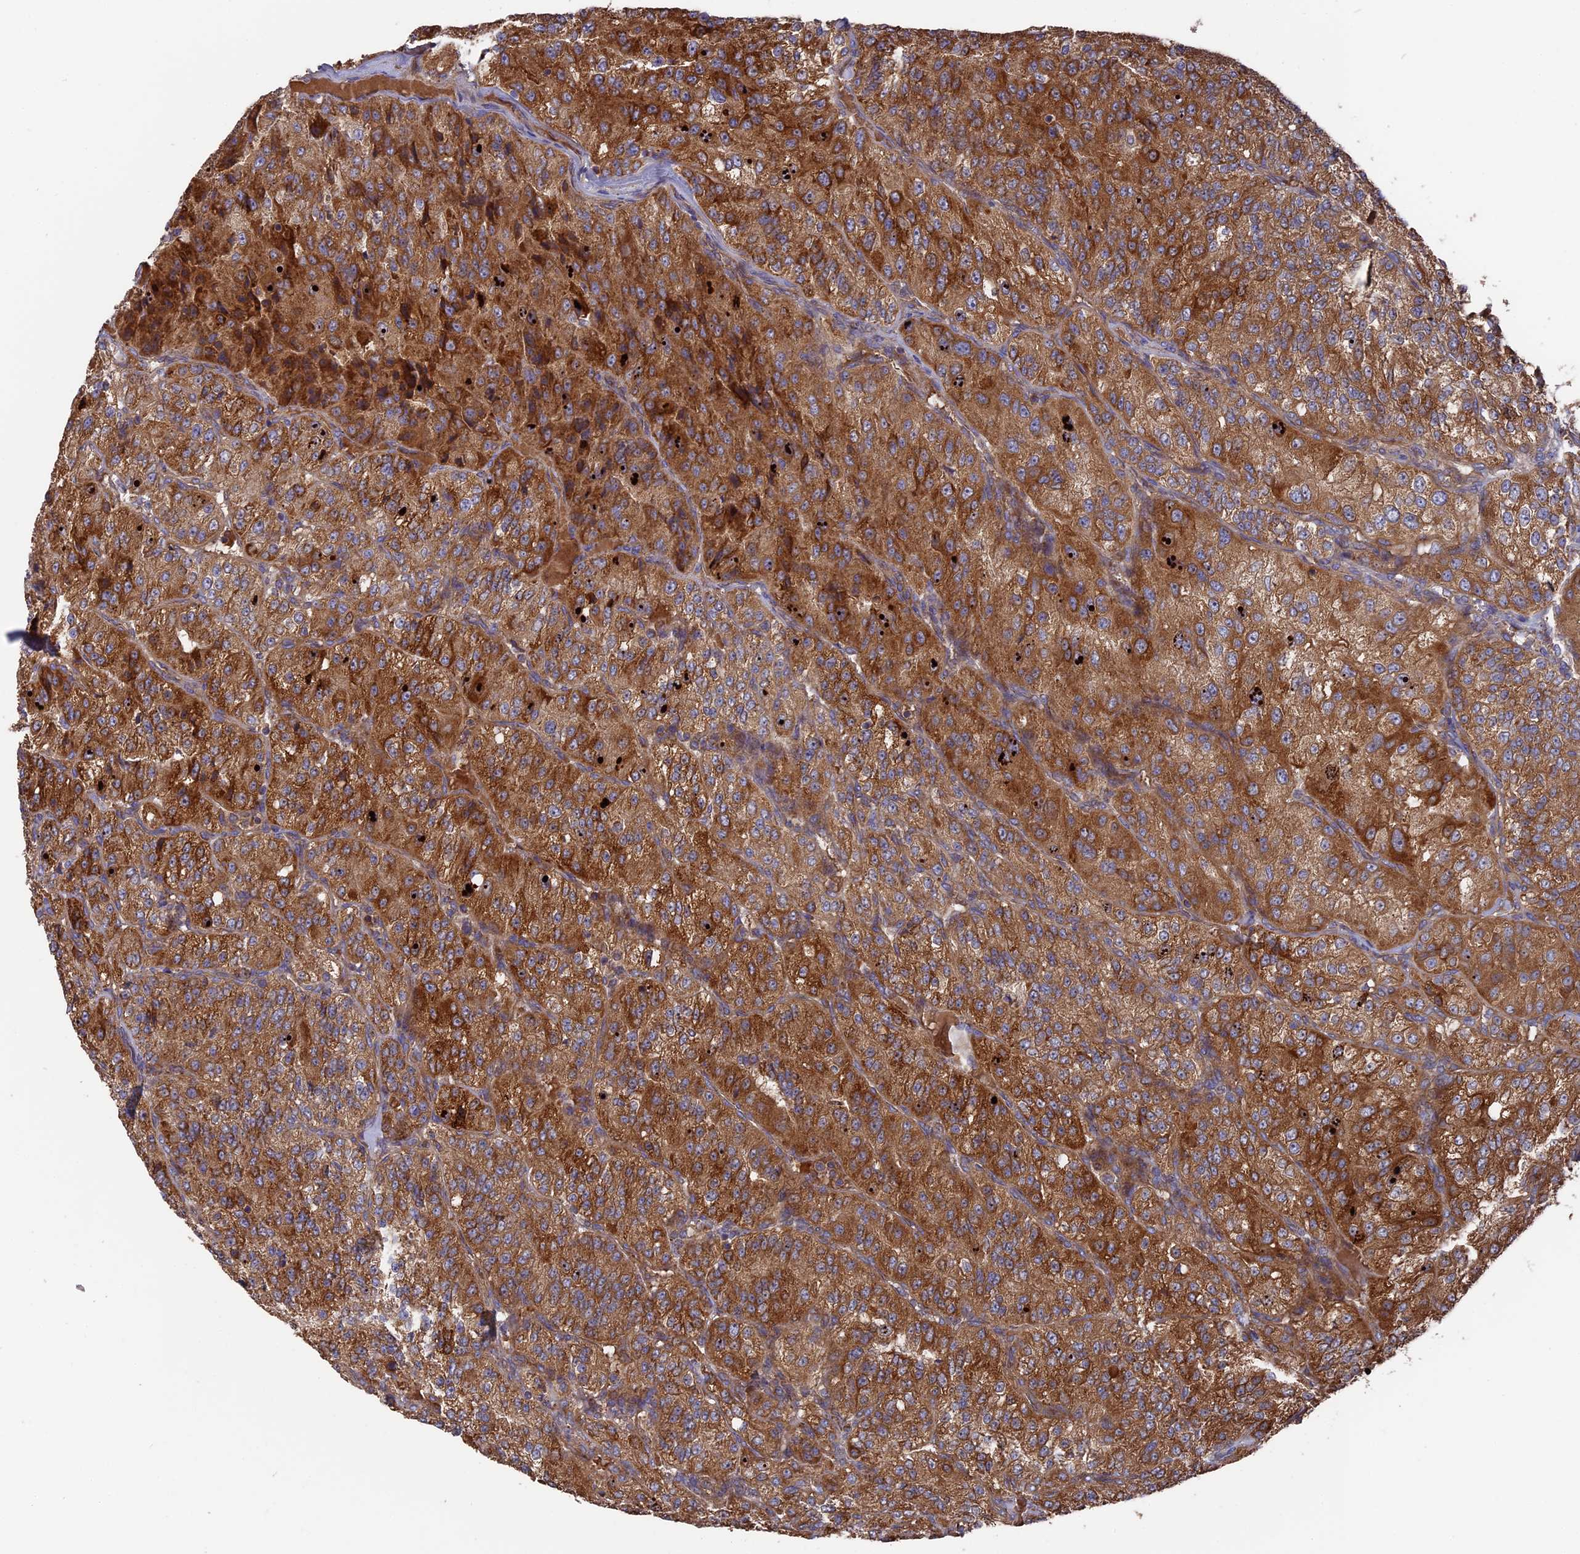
{"staining": {"intensity": "strong", "quantity": ">75%", "location": "cytoplasmic/membranous"}, "tissue": "renal cancer", "cell_type": "Tumor cells", "image_type": "cancer", "snomed": [{"axis": "morphology", "description": "Adenocarcinoma, NOS"}, {"axis": "topography", "description": "Kidney"}], "caption": "Immunohistochemistry (IHC) (DAB) staining of human renal cancer (adenocarcinoma) demonstrates strong cytoplasmic/membranous protein staining in approximately >75% of tumor cells.", "gene": "TELO2", "patient": {"sex": "female", "age": 63}}